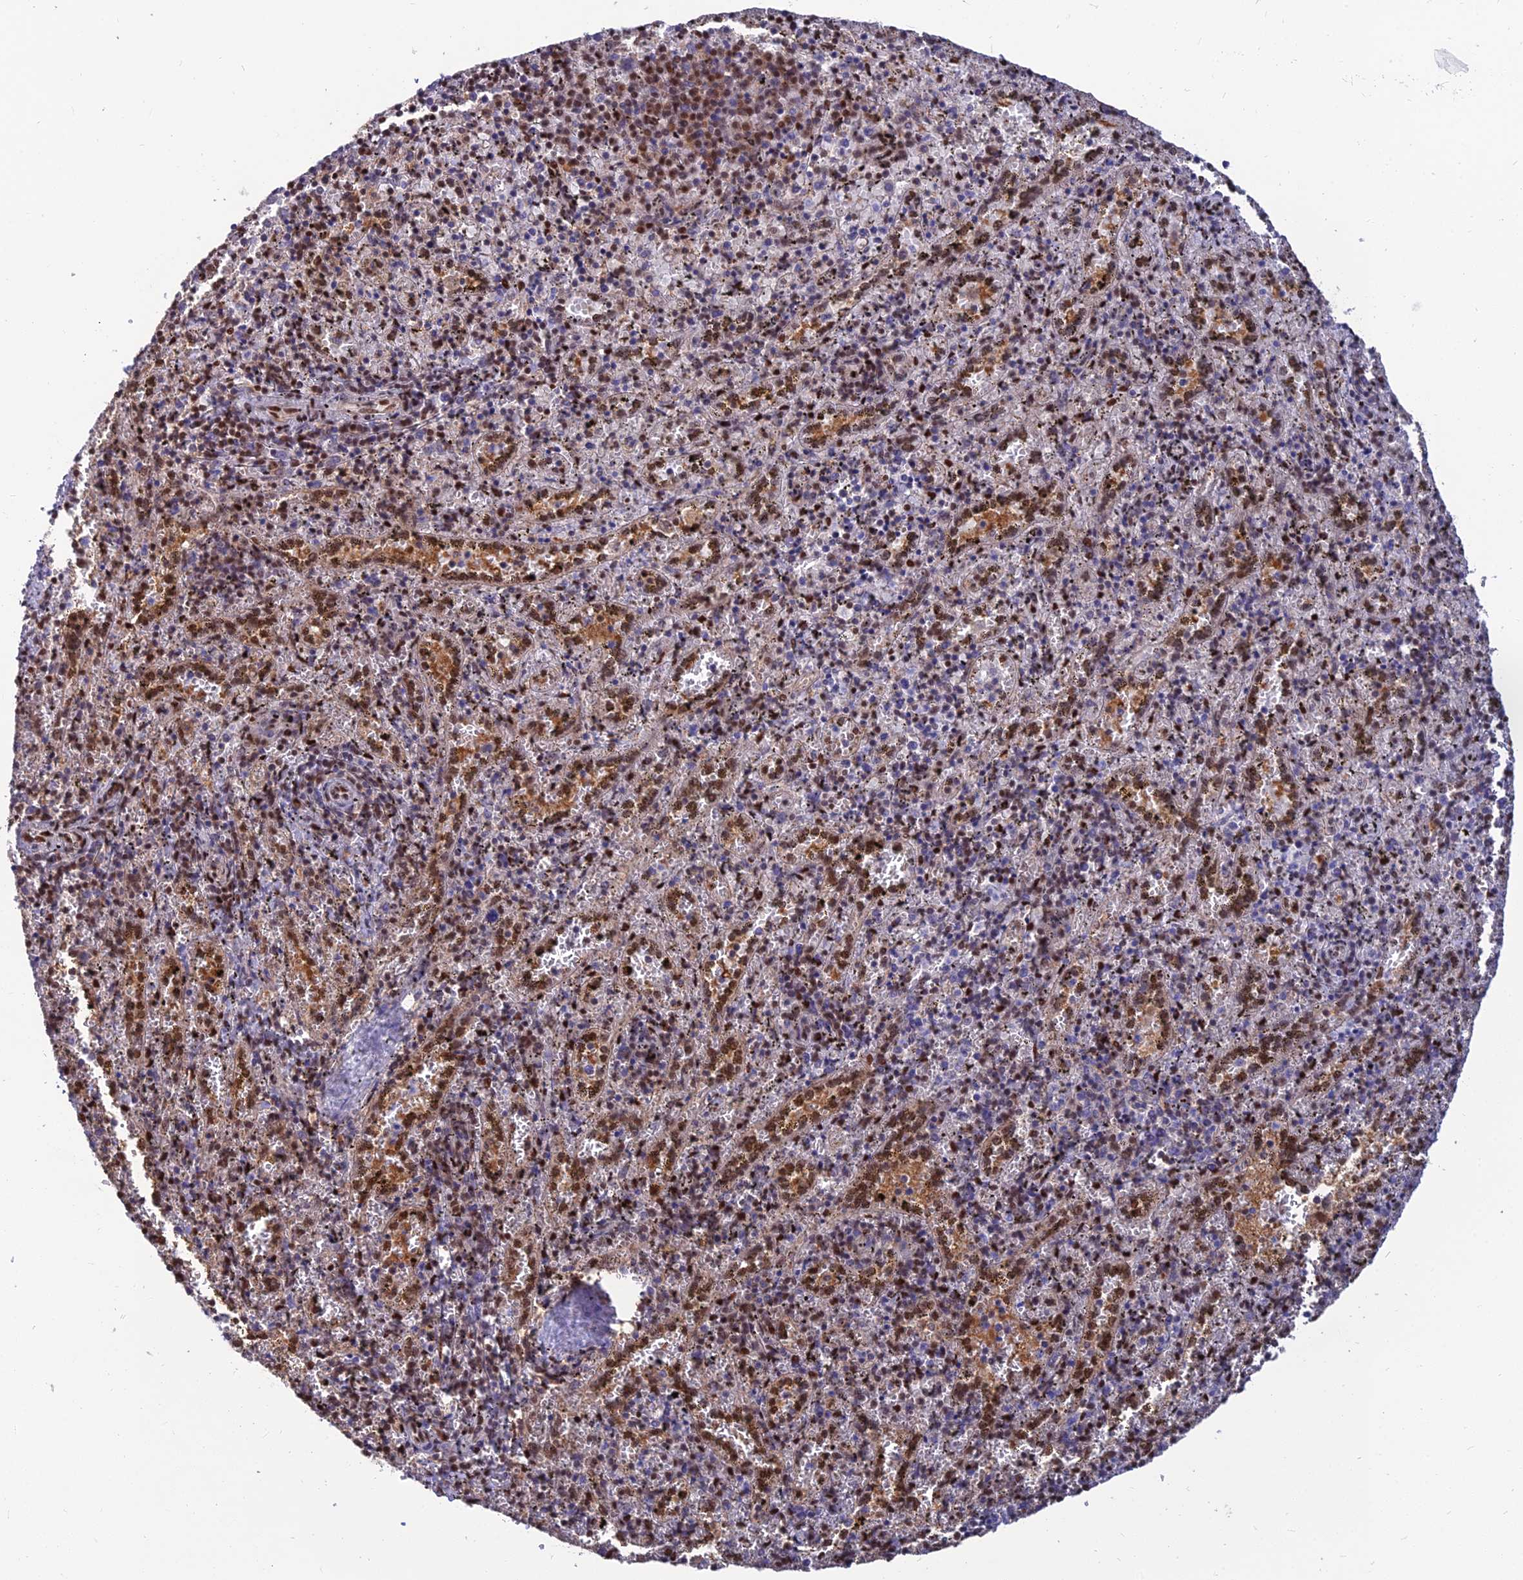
{"staining": {"intensity": "strong", "quantity": "<25%", "location": "nuclear"}, "tissue": "spleen", "cell_type": "Cells in red pulp", "image_type": "normal", "snomed": [{"axis": "morphology", "description": "Normal tissue, NOS"}, {"axis": "topography", "description": "Spleen"}], "caption": "Cells in red pulp show strong nuclear positivity in approximately <25% of cells in unremarkable spleen.", "gene": "DNPEP", "patient": {"sex": "male", "age": 11}}